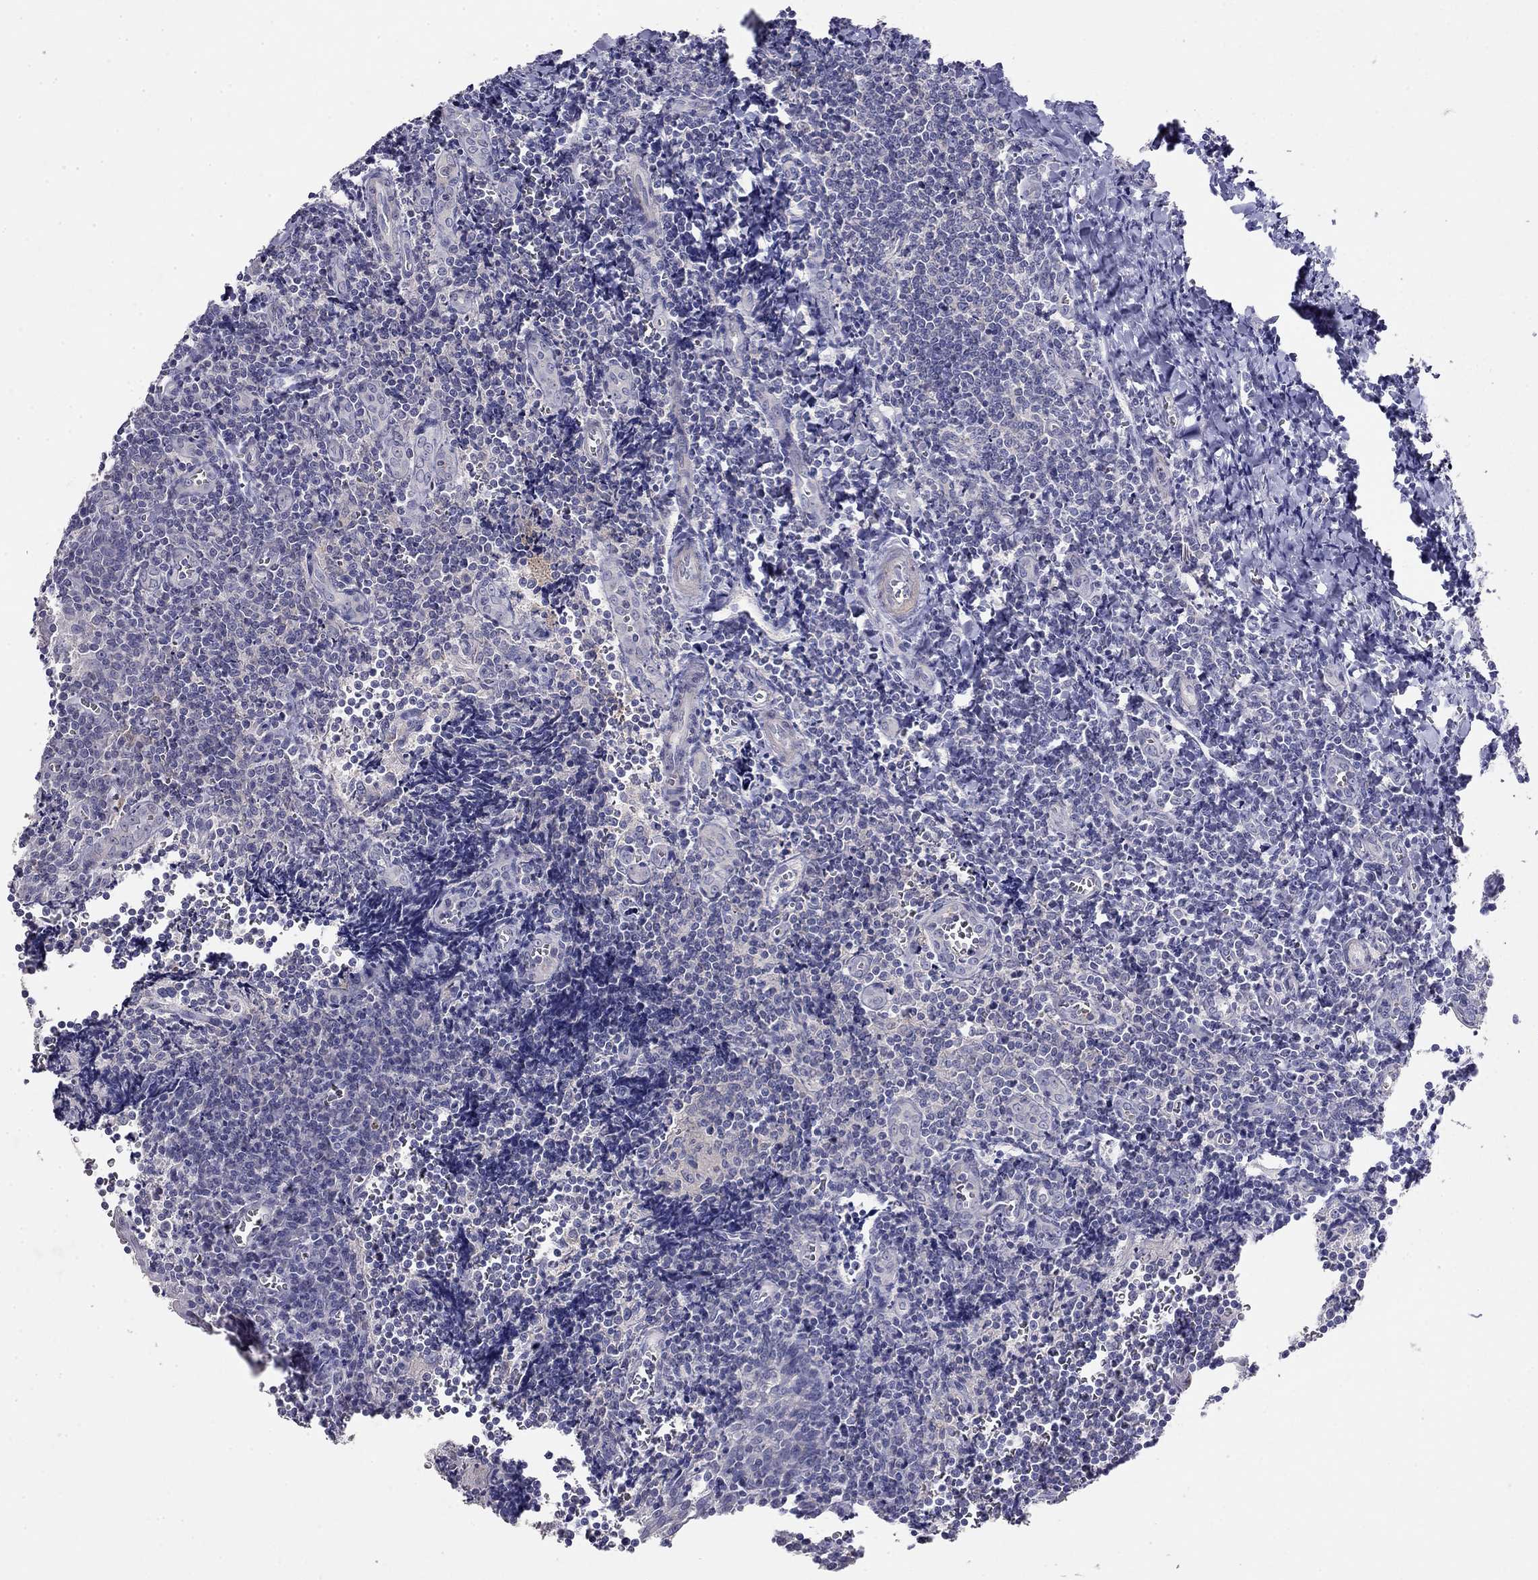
{"staining": {"intensity": "negative", "quantity": "none", "location": "none"}, "tissue": "tonsil", "cell_type": "Germinal center cells", "image_type": "normal", "snomed": [{"axis": "morphology", "description": "Normal tissue, NOS"}, {"axis": "morphology", "description": "Inflammation, NOS"}, {"axis": "topography", "description": "Tonsil"}], "caption": "Immunohistochemistry (IHC) of normal tonsil displays no staining in germinal center cells.", "gene": "LY6H", "patient": {"sex": "female", "age": 31}}